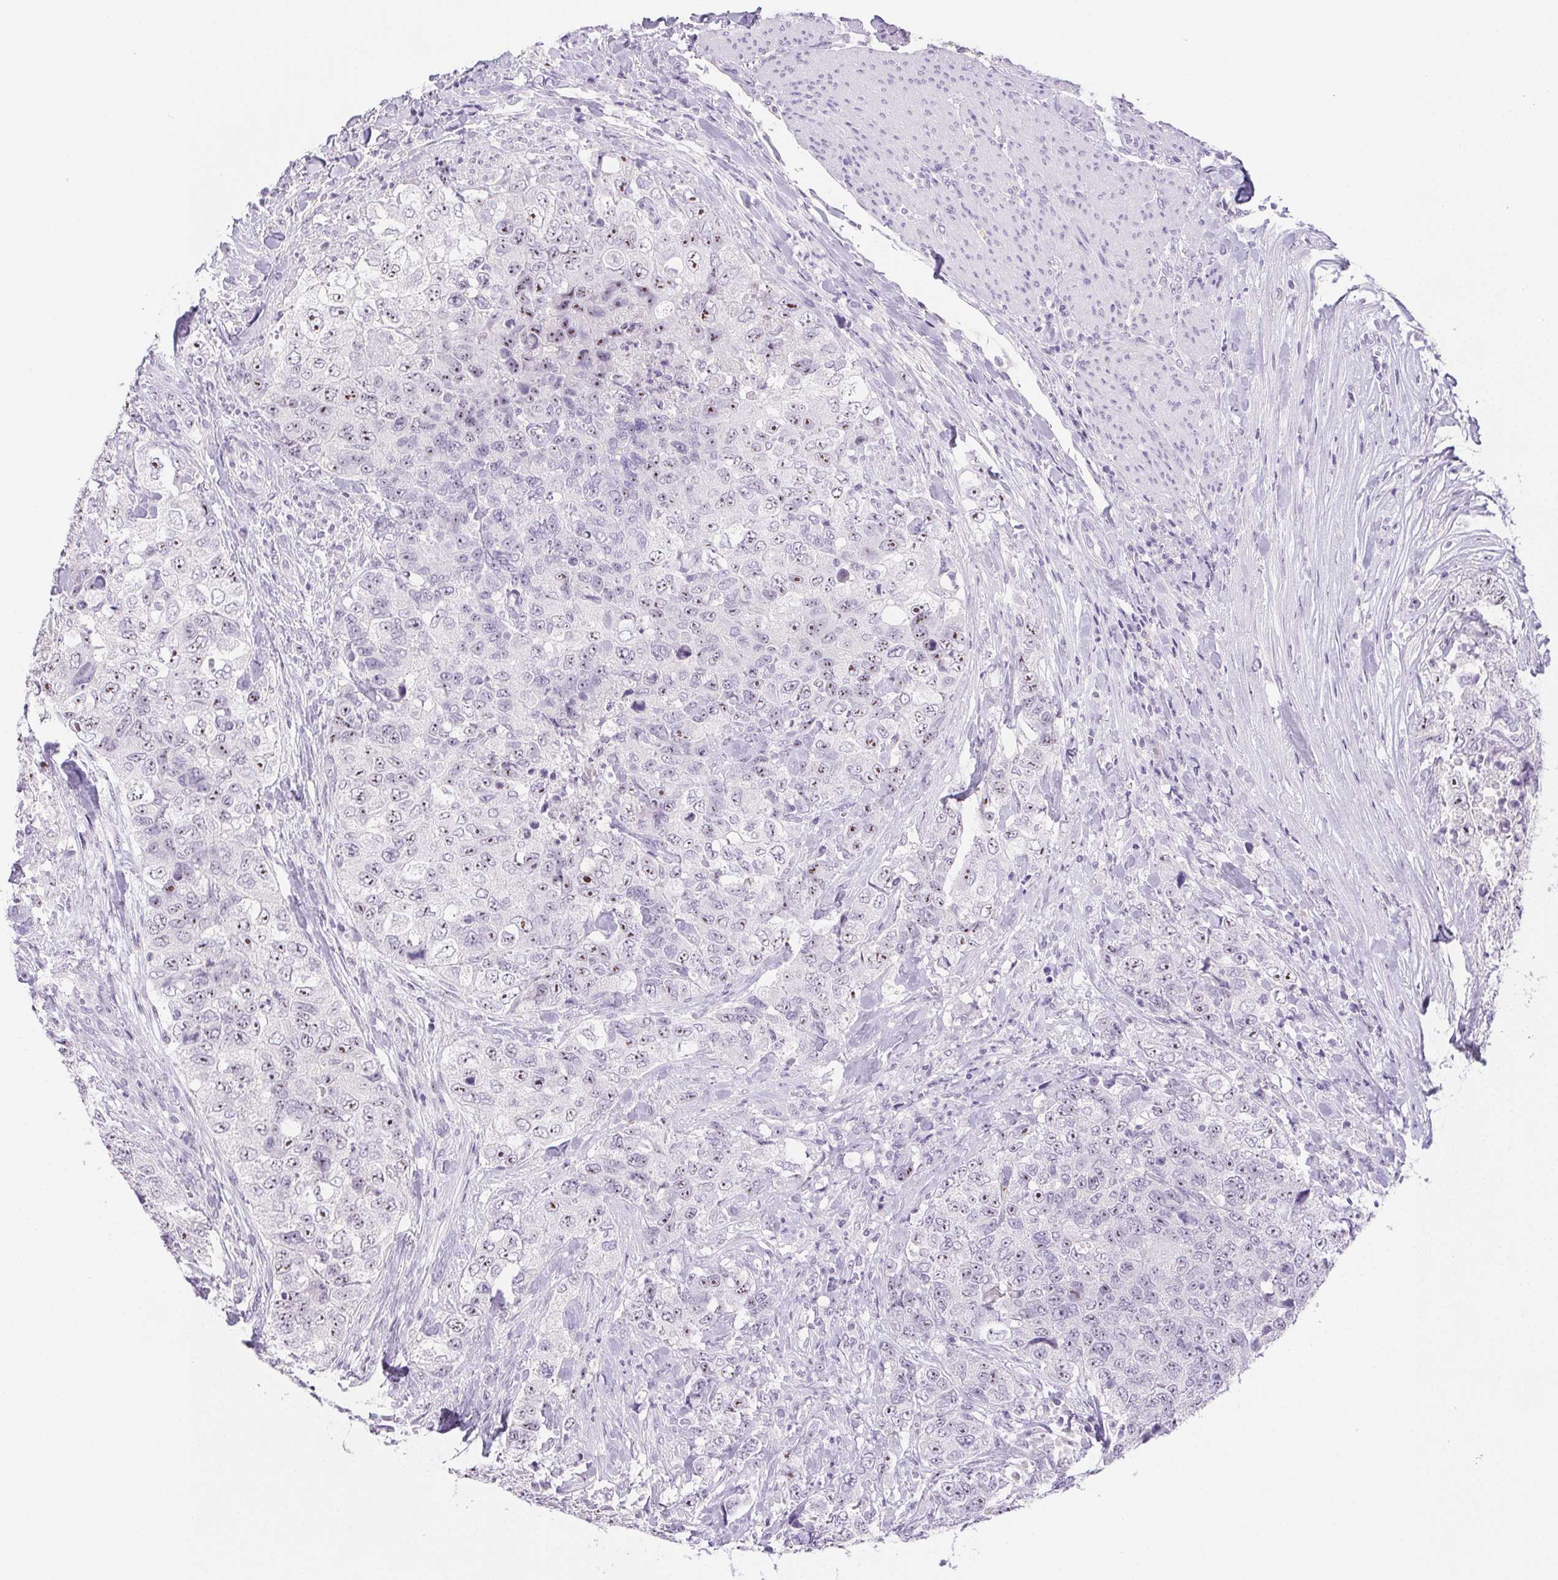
{"staining": {"intensity": "moderate", "quantity": "25%-75%", "location": "nuclear"}, "tissue": "urothelial cancer", "cell_type": "Tumor cells", "image_type": "cancer", "snomed": [{"axis": "morphology", "description": "Urothelial carcinoma, High grade"}, {"axis": "topography", "description": "Urinary bladder"}], "caption": "IHC image of neoplastic tissue: human urothelial cancer stained using immunohistochemistry (IHC) displays medium levels of moderate protein expression localized specifically in the nuclear of tumor cells, appearing as a nuclear brown color.", "gene": "ST8SIA3", "patient": {"sex": "female", "age": 78}}